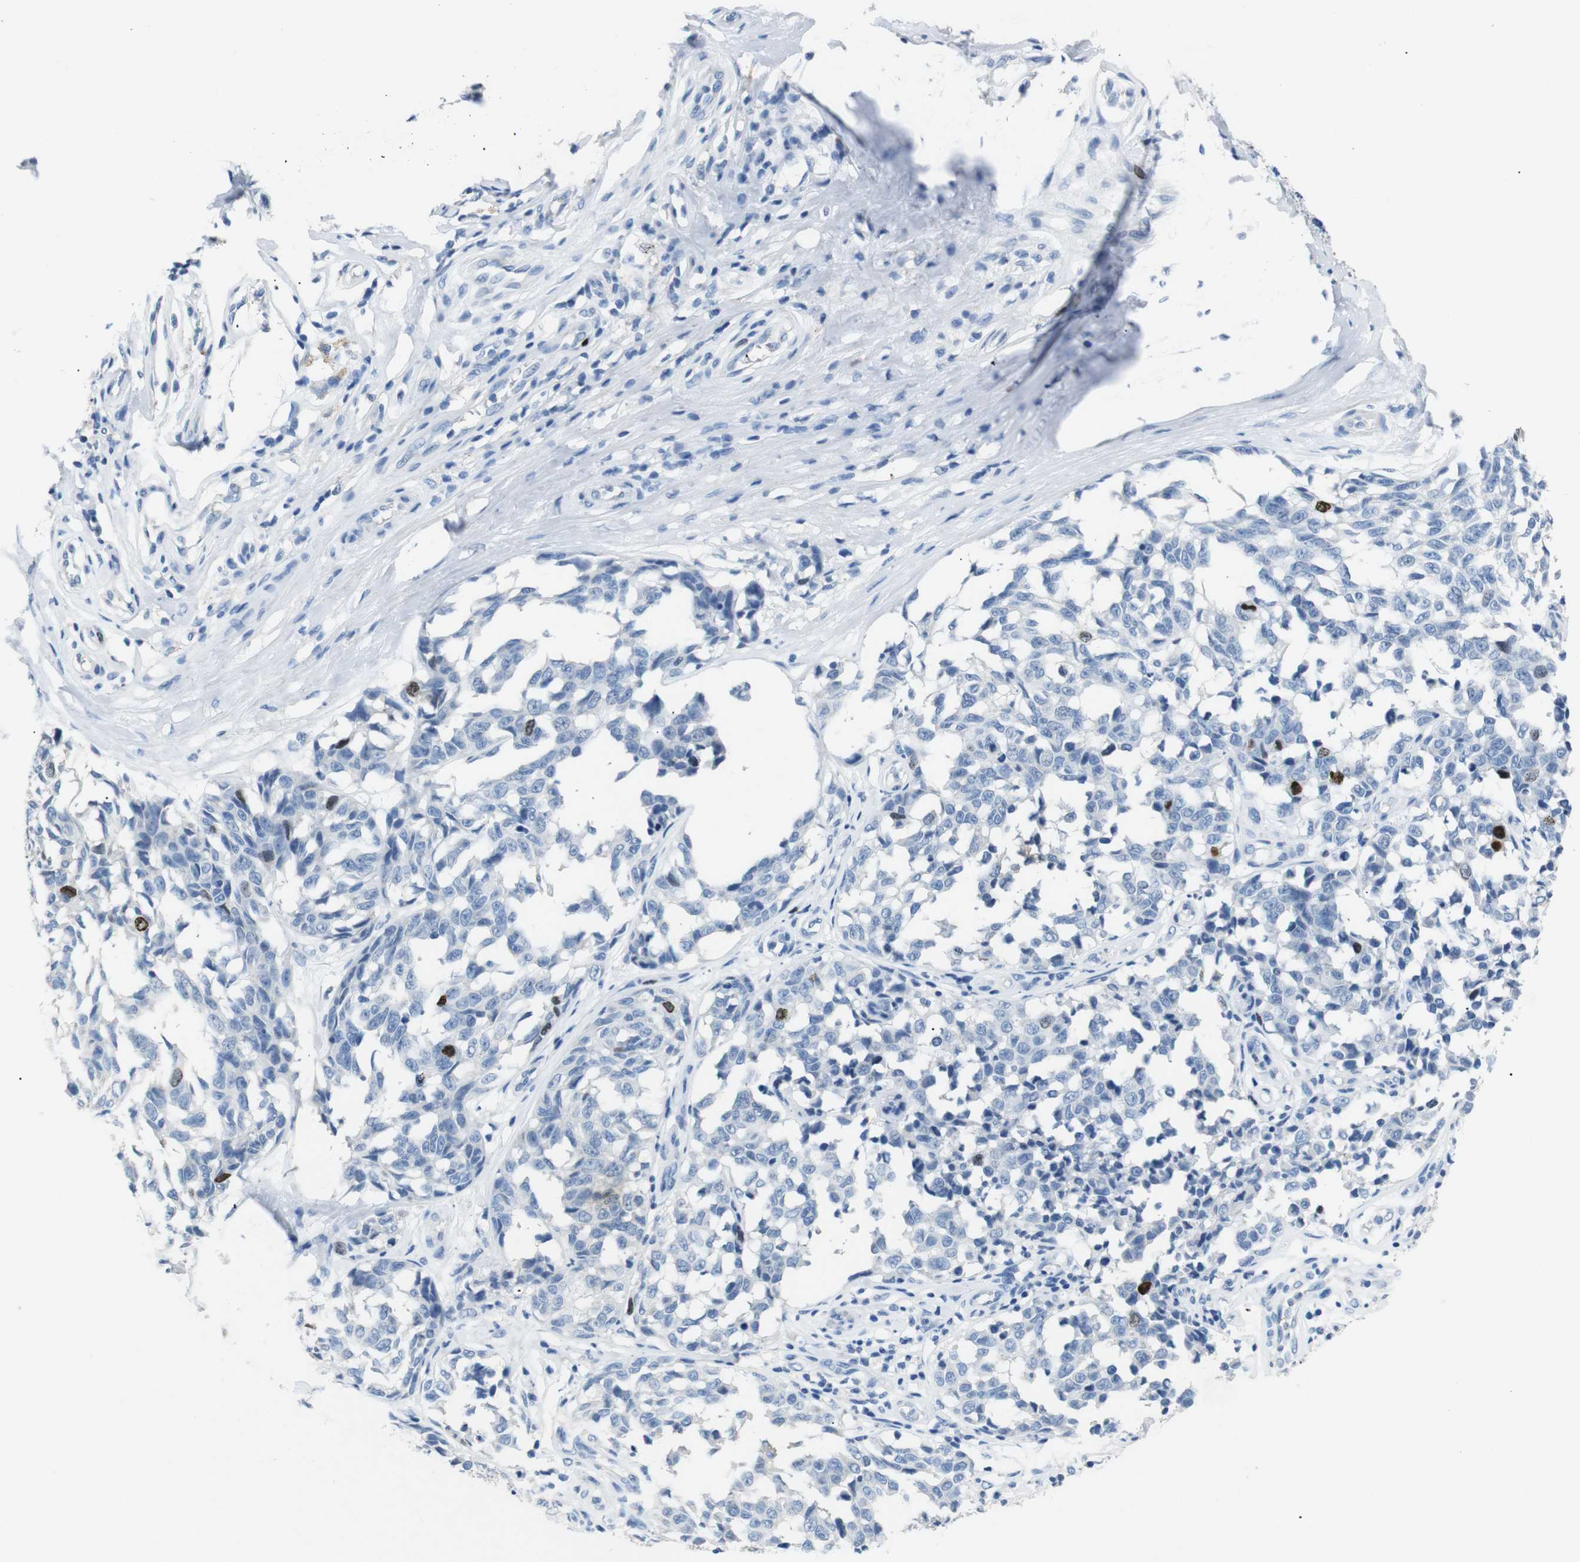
{"staining": {"intensity": "strong", "quantity": "<25%", "location": "nuclear"}, "tissue": "melanoma", "cell_type": "Tumor cells", "image_type": "cancer", "snomed": [{"axis": "morphology", "description": "Malignant melanoma, NOS"}, {"axis": "topography", "description": "Skin"}], "caption": "A histopathology image showing strong nuclear staining in about <25% of tumor cells in melanoma, as visualized by brown immunohistochemical staining.", "gene": "INCENP", "patient": {"sex": "female", "age": 64}}